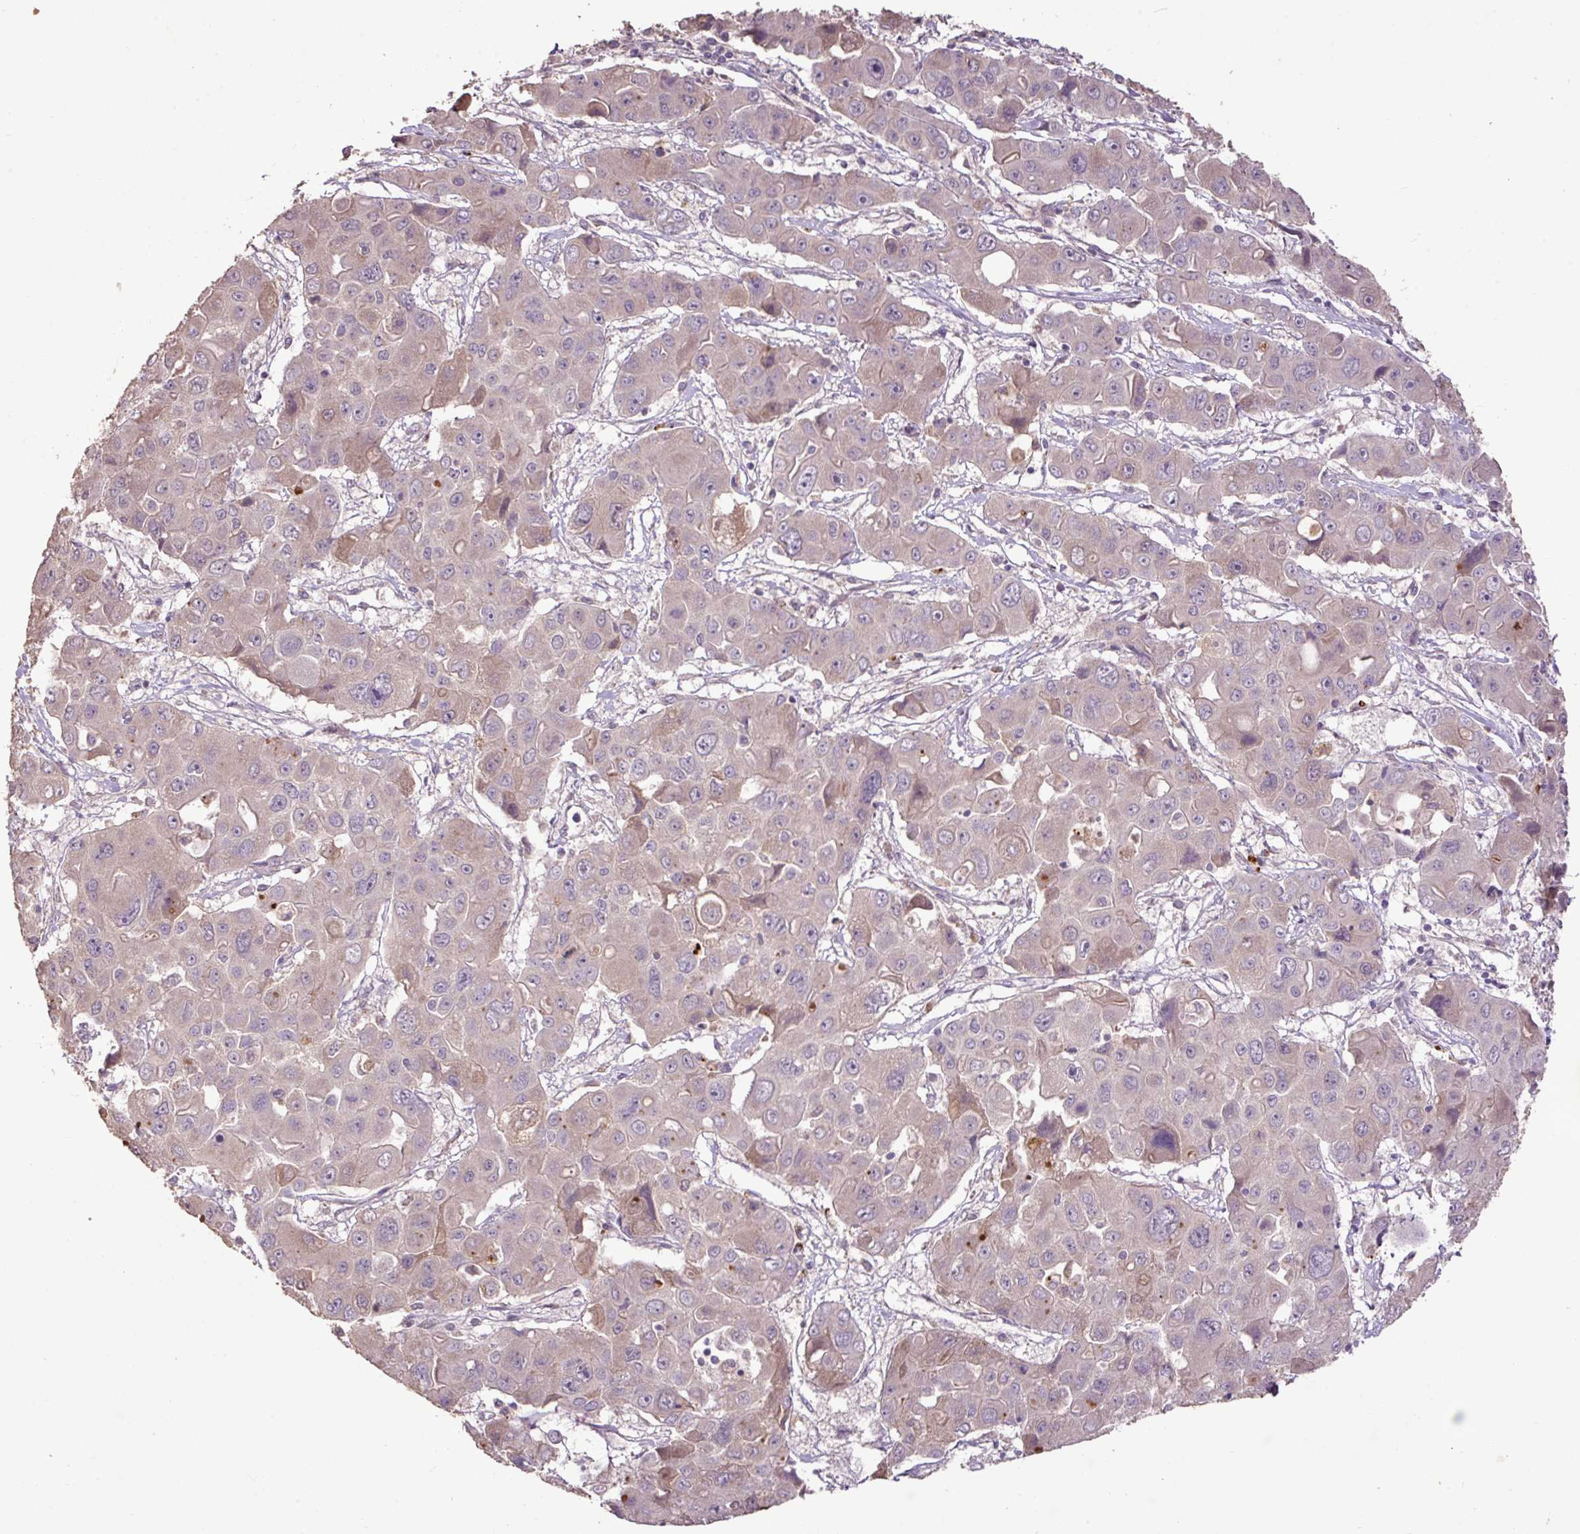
{"staining": {"intensity": "weak", "quantity": "<25%", "location": "cytoplasmic/membranous"}, "tissue": "liver cancer", "cell_type": "Tumor cells", "image_type": "cancer", "snomed": [{"axis": "morphology", "description": "Cholangiocarcinoma"}, {"axis": "topography", "description": "Liver"}], "caption": "Immunohistochemistry (IHC) histopathology image of human cholangiocarcinoma (liver) stained for a protein (brown), which displays no expression in tumor cells.", "gene": "LRTM2", "patient": {"sex": "male", "age": 67}}